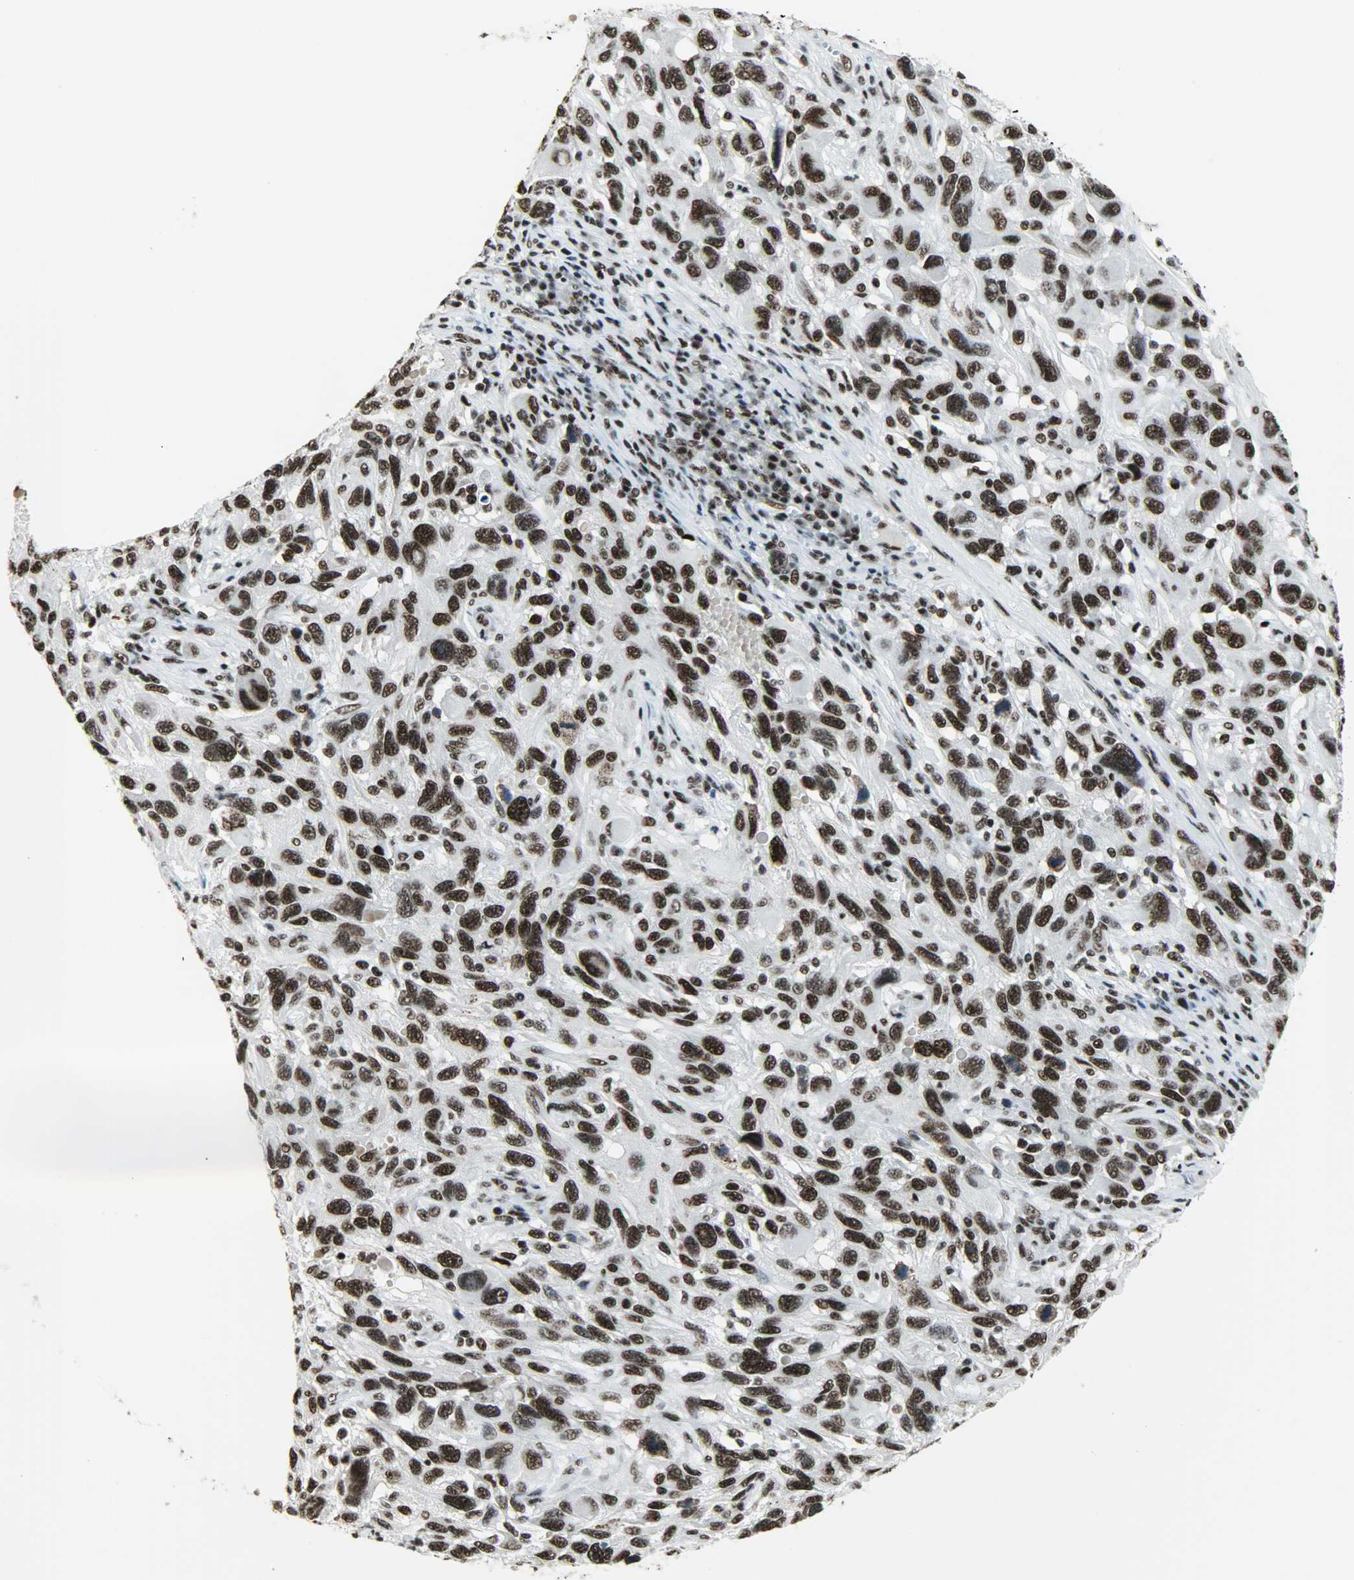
{"staining": {"intensity": "strong", "quantity": ">75%", "location": "nuclear"}, "tissue": "melanoma", "cell_type": "Tumor cells", "image_type": "cancer", "snomed": [{"axis": "morphology", "description": "Malignant melanoma, NOS"}, {"axis": "topography", "description": "Skin"}], "caption": "Immunohistochemical staining of malignant melanoma displays strong nuclear protein staining in approximately >75% of tumor cells. (DAB (3,3'-diaminobenzidine) = brown stain, brightfield microscopy at high magnification).", "gene": "SNRPA", "patient": {"sex": "male", "age": 53}}